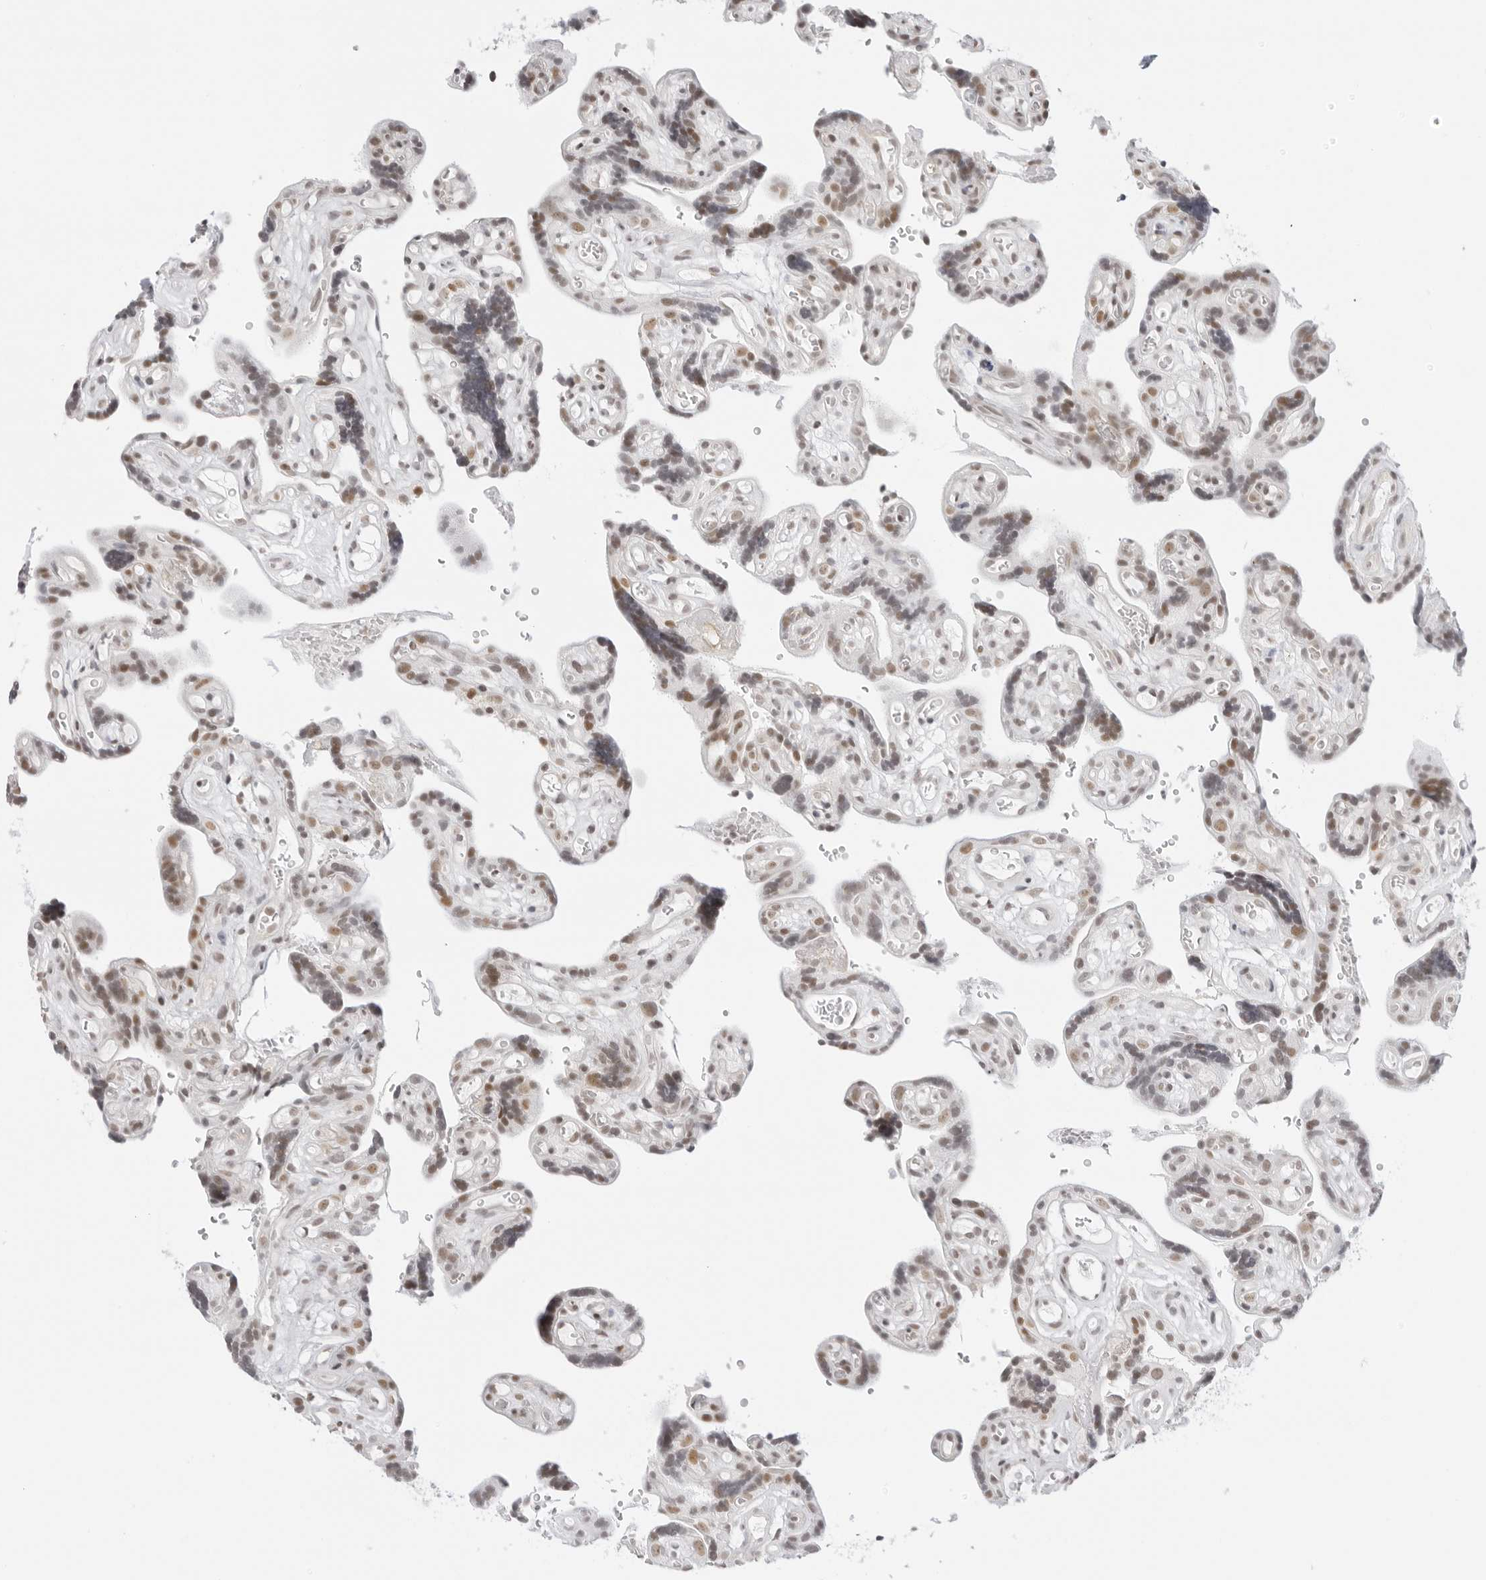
{"staining": {"intensity": "weak", "quantity": ">75%", "location": "nuclear"}, "tissue": "placenta", "cell_type": "Decidual cells", "image_type": "normal", "snomed": [{"axis": "morphology", "description": "Normal tissue, NOS"}, {"axis": "topography", "description": "Placenta"}], "caption": "Immunohistochemical staining of unremarkable placenta demonstrates >75% levels of weak nuclear protein staining in approximately >75% of decidual cells.", "gene": "TCIM", "patient": {"sex": "female", "age": 30}}